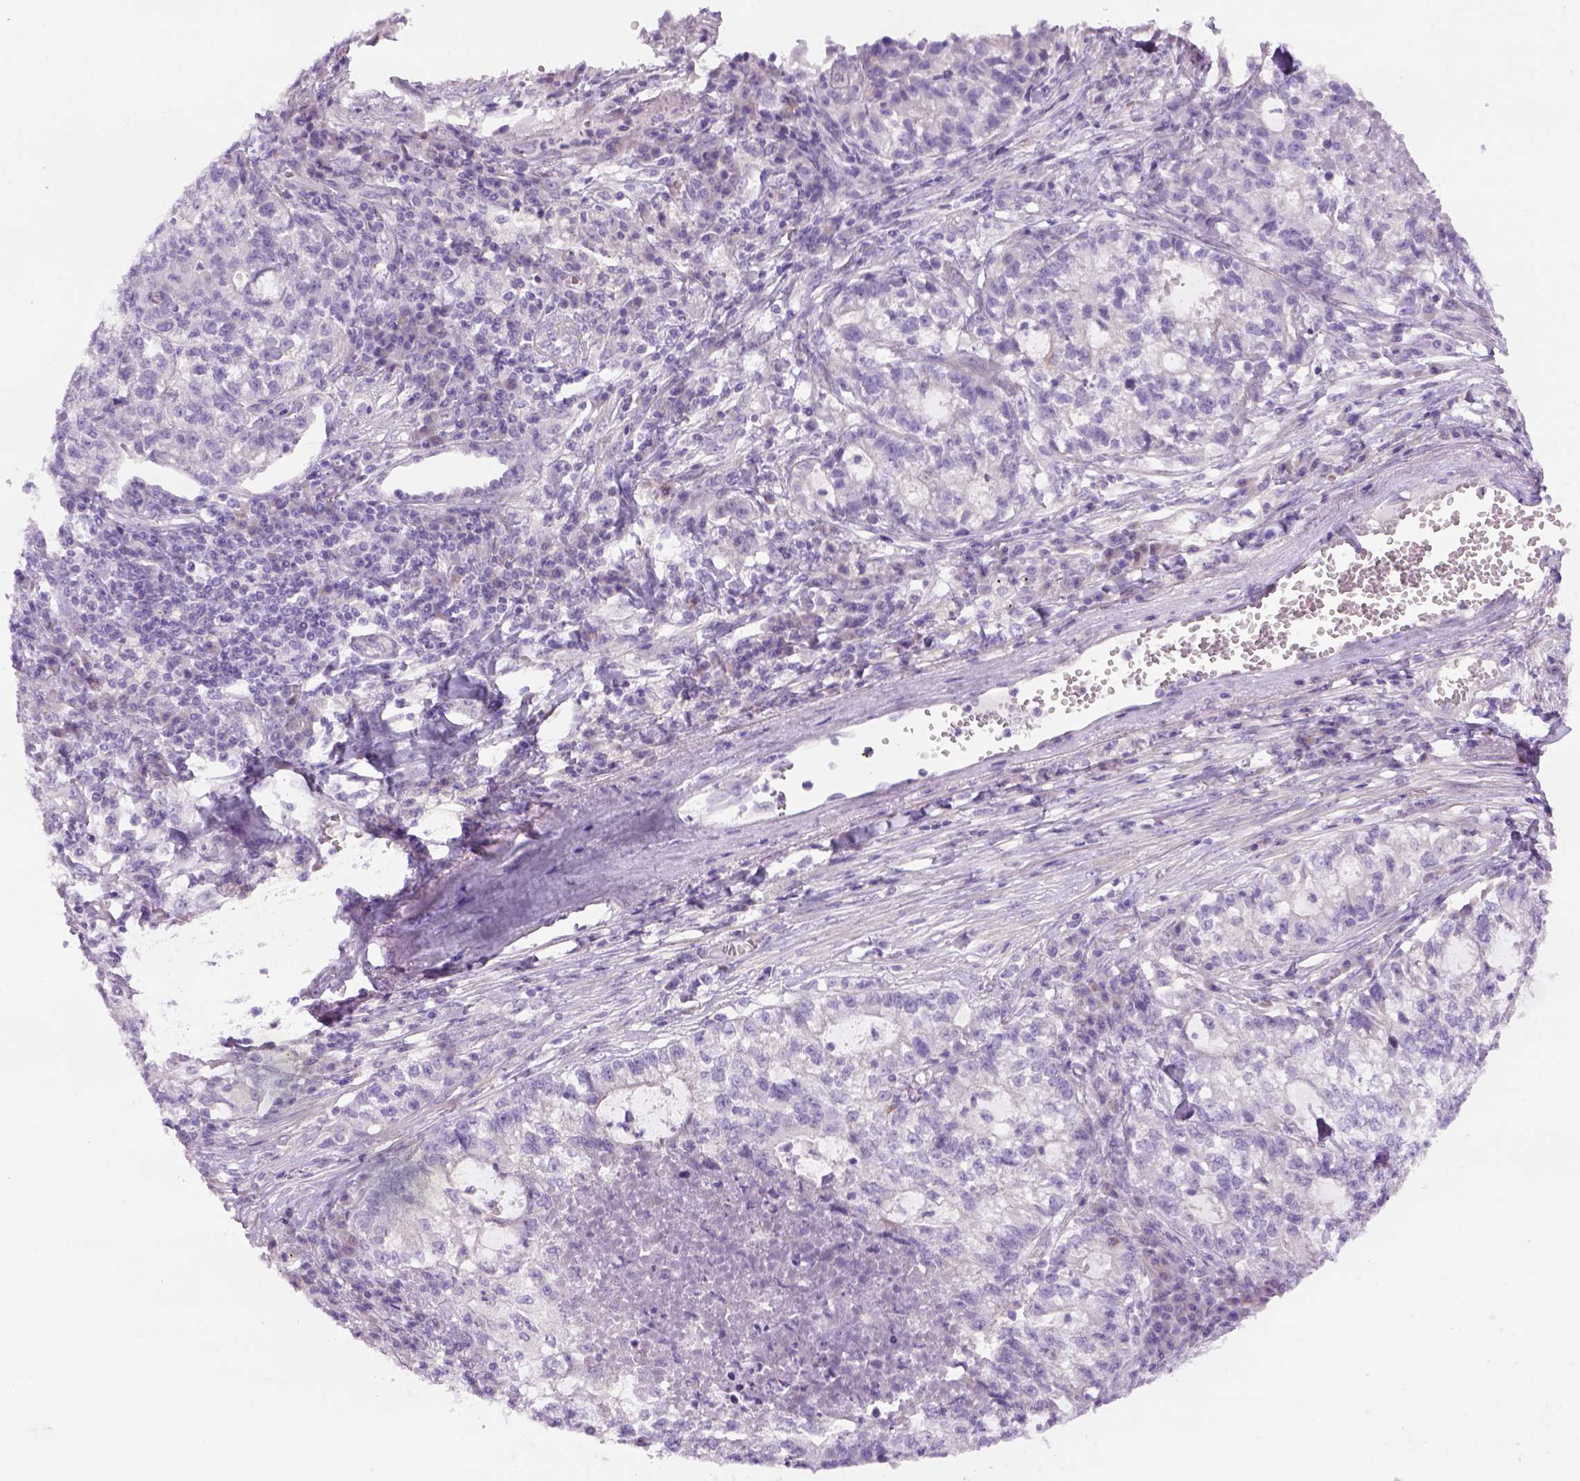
{"staining": {"intensity": "negative", "quantity": "none", "location": "none"}, "tissue": "lung cancer", "cell_type": "Tumor cells", "image_type": "cancer", "snomed": [{"axis": "morphology", "description": "Adenocarcinoma, NOS"}, {"axis": "topography", "description": "Lung"}], "caption": "Immunohistochemistry of lung cancer demonstrates no positivity in tumor cells.", "gene": "DNAH11", "patient": {"sex": "male", "age": 57}}